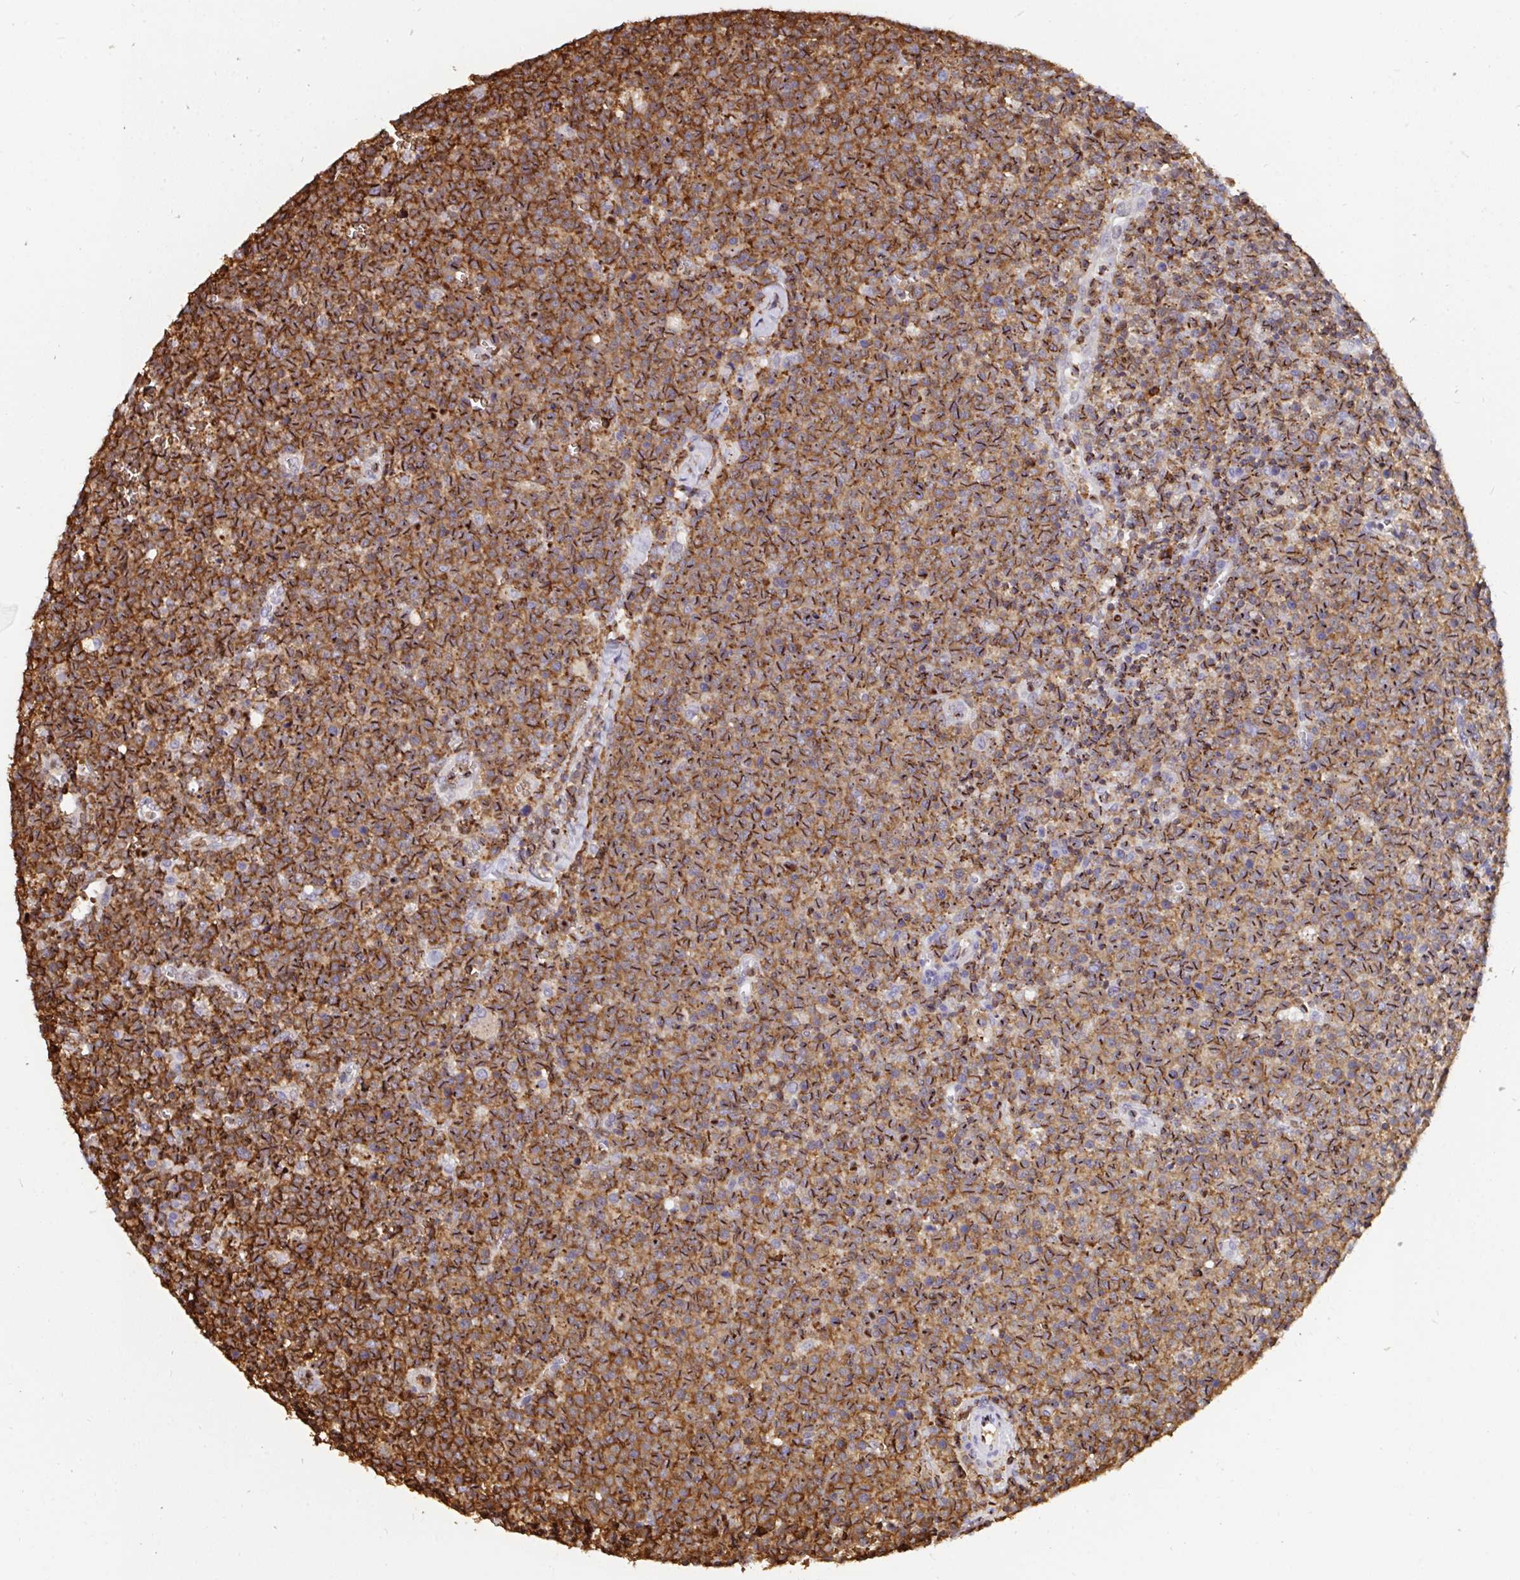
{"staining": {"intensity": "strong", "quantity": ">75%", "location": "cytoplasmic/membranous"}, "tissue": "lymphoma", "cell_type": "Tumor cells", "image_type": "cancer", "snomed": [{"axis": "morphology", "description": "Malignant lymphoma, non-Hodgkin's type, High grade"}, {"axis": "topography", "description": "Lymph node"}], "caption": "The histopathology image demonstrates a brown stain indicating the presence of a protein in the cytoplasmic/membranous of tumor cells in lymphoma. The protein of interest is stained brown, and the nuclei are stained in blue (DAB IHC with brightfield microscopy, high magnification).", "gene": "CFL1", "patient": {"sex": "male", "age": 61}}